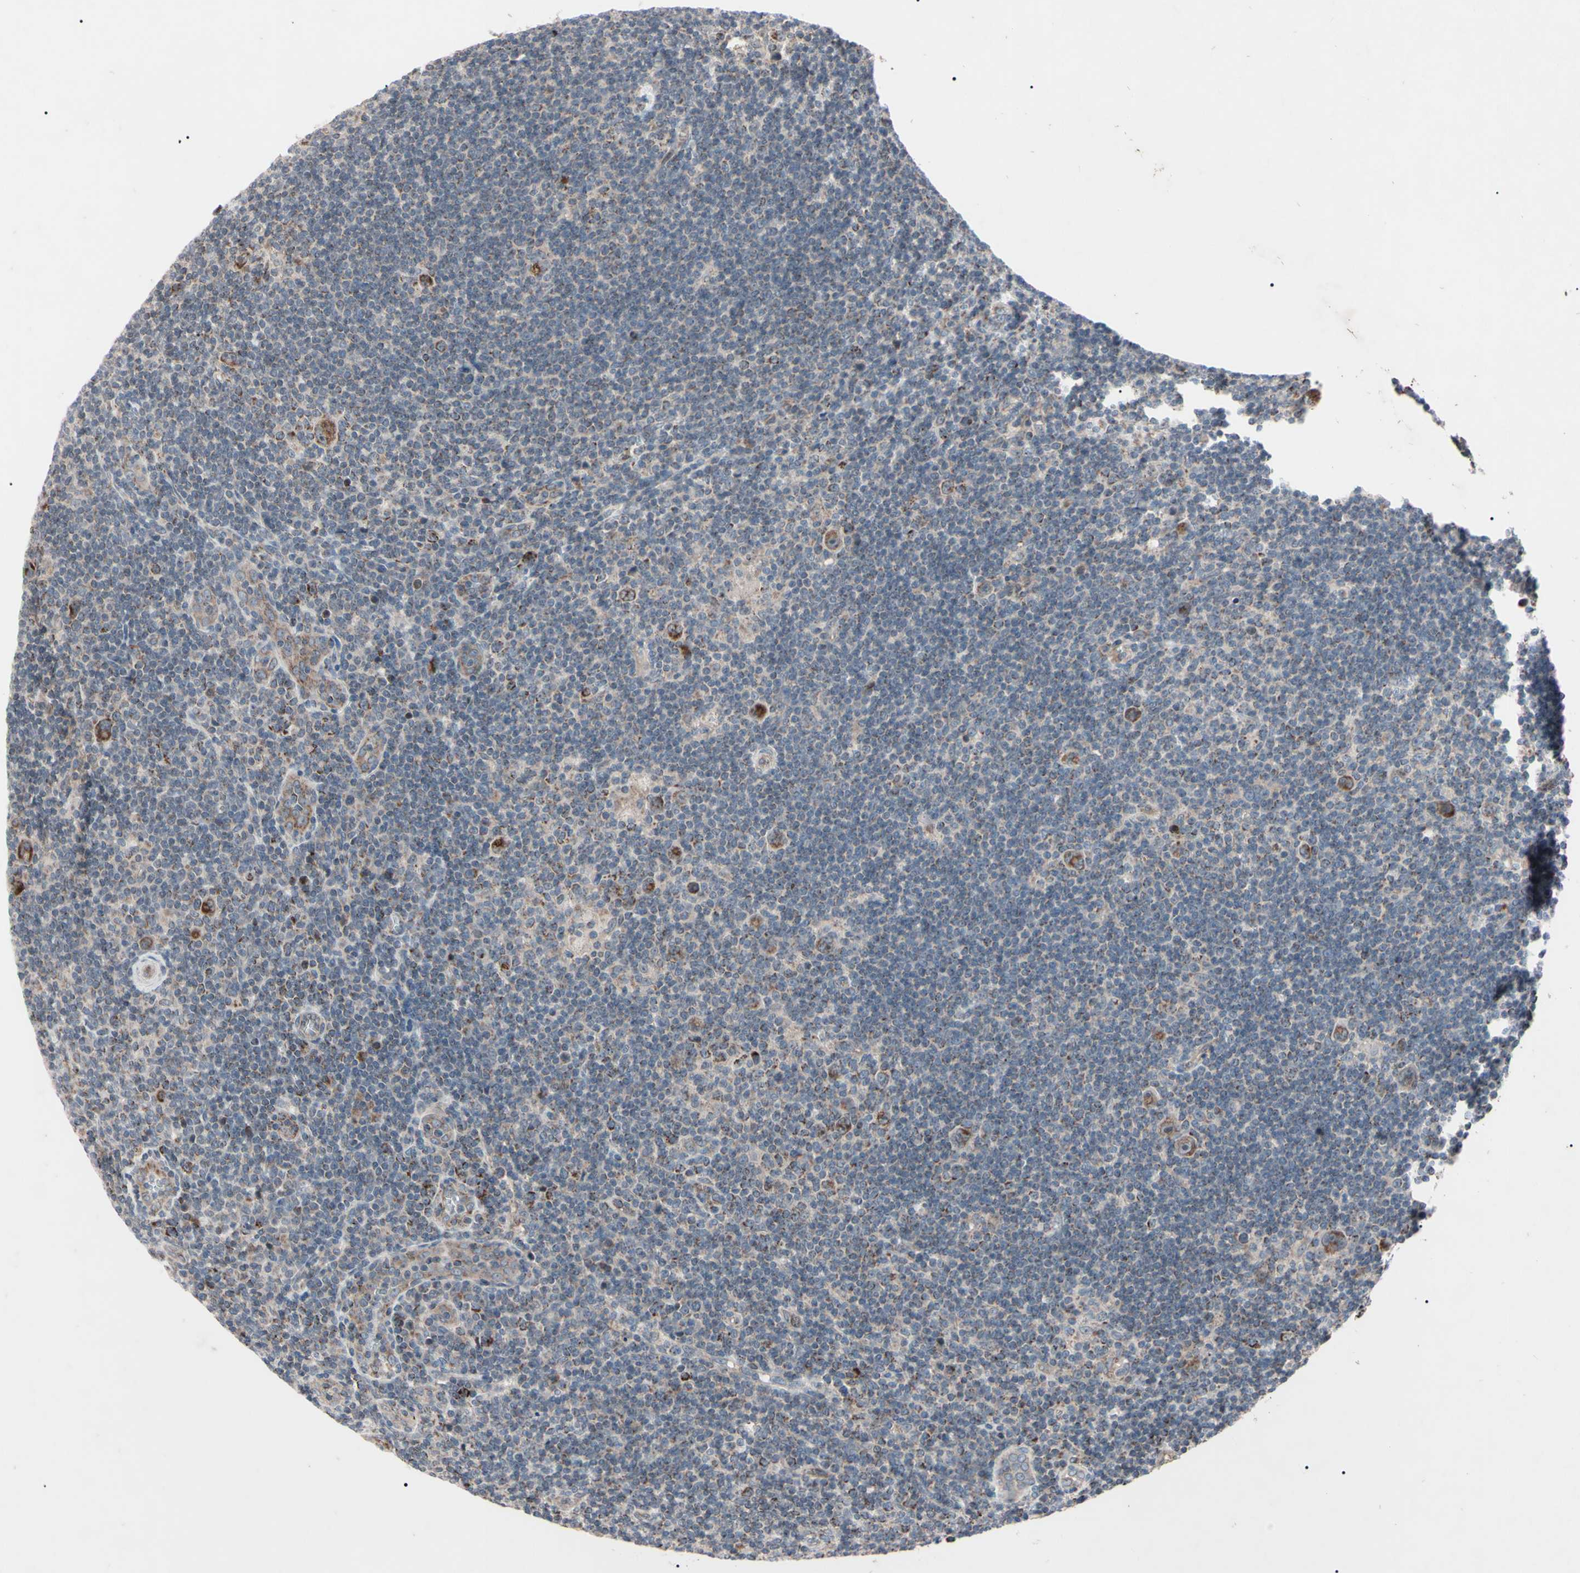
{"staining": {"intensity": "weak", "quantity": "<25%", "location": "cytoplasmic/membranous"}, "tissue": "lymphoma", "cell_type": "Tumor cells", "image_type": "cancer", "snomed": [{"axis": "morphology", "description": "Hodgkin's disease, NOS"}, {"axis": "topography", "description": "Lymph node"}], "caption": "This micrograph is of lymphoma stained with IHC to label a protein in brown with the nuclei are counter-stained blue. There is no expression in tumor cells.", "gene": "TNFRSF1A", "patient": {"sex": "female", "age": 57}}